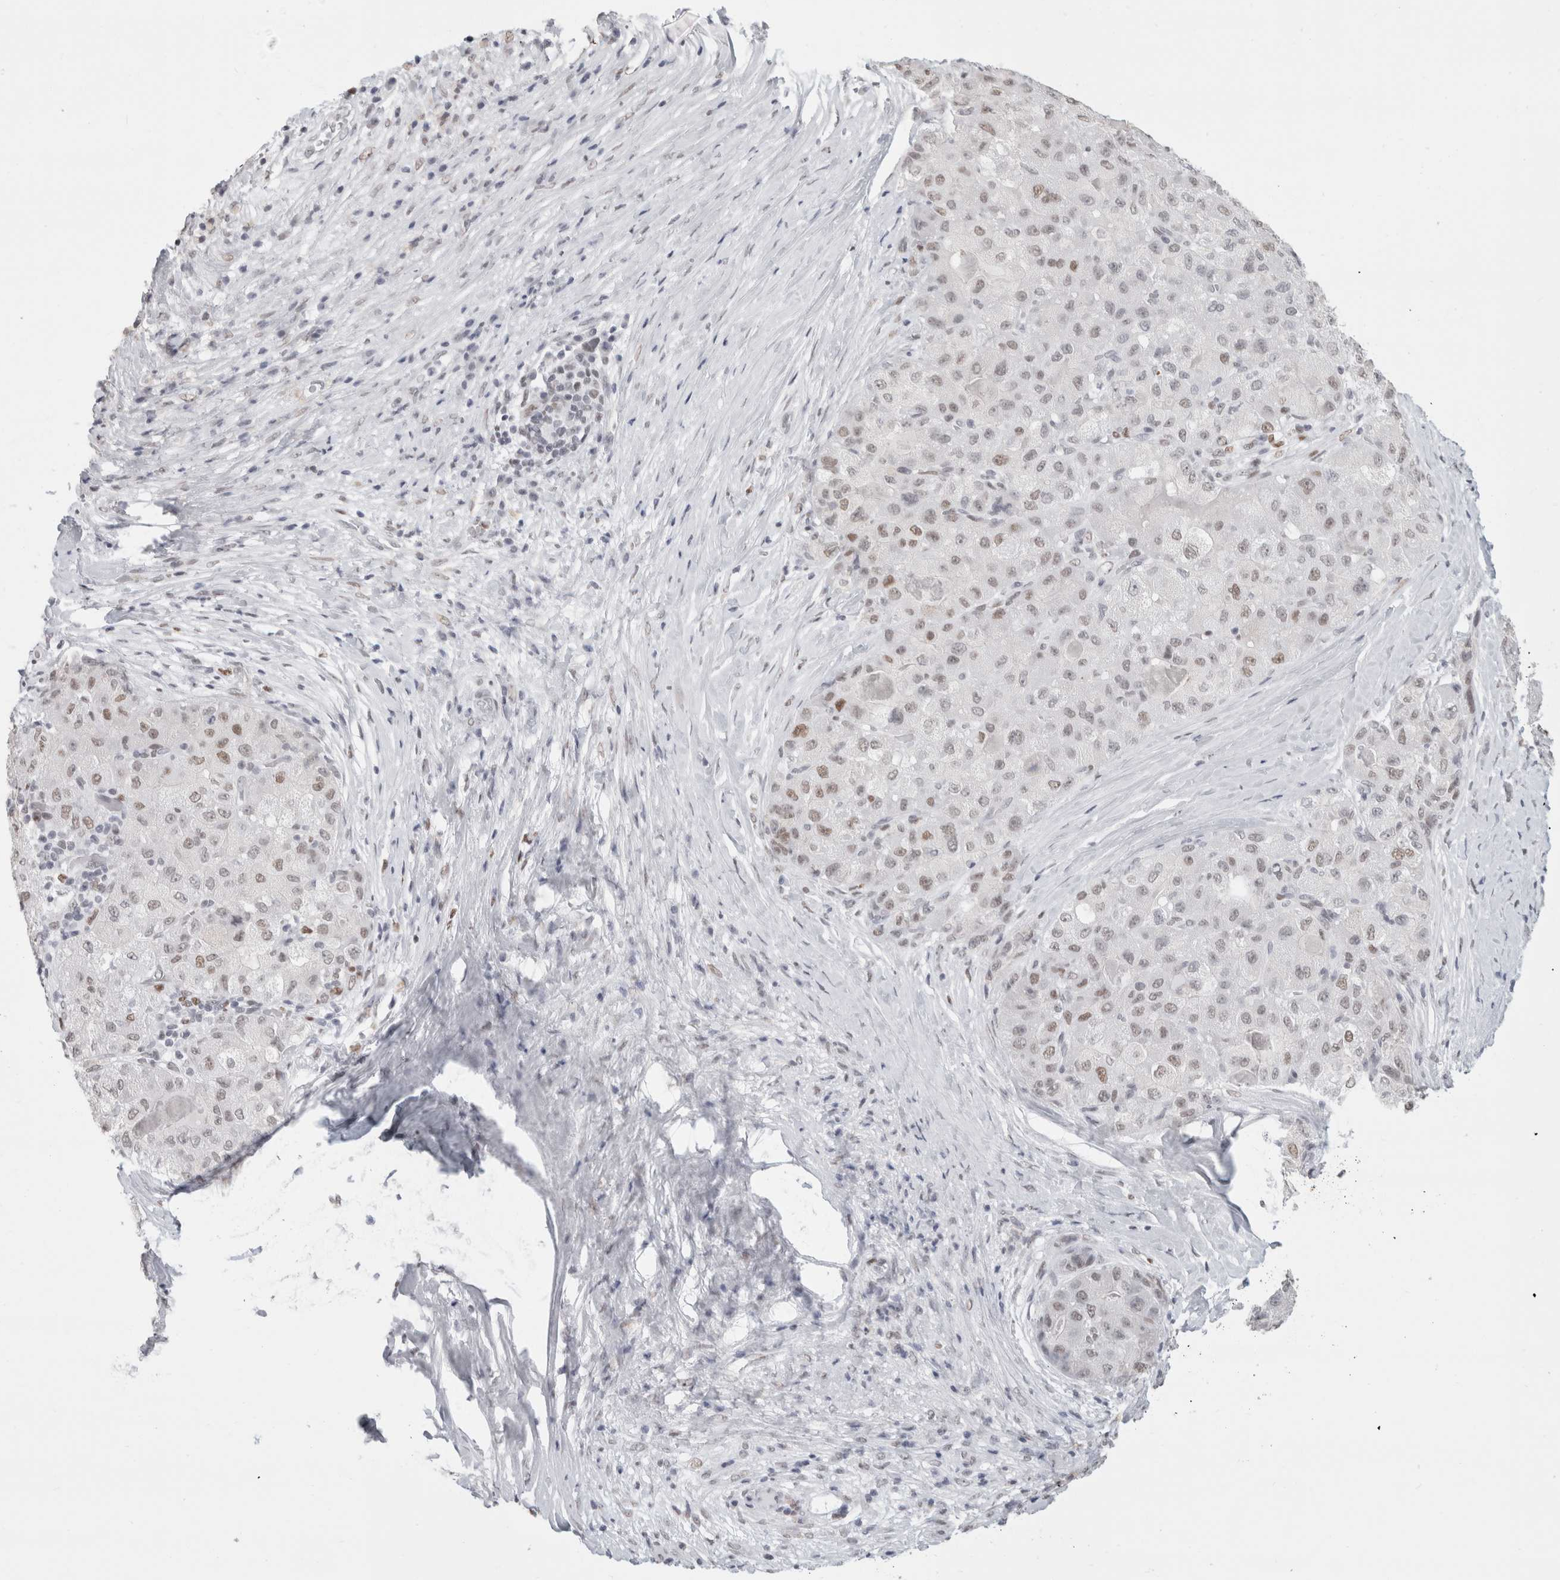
{"staining": {"intensity": "weak", "quantity": ">75%", "location": "nuclear"}, "tissue": "liver cancer", "cell_type": "Tumor cells", "image_type": "cancer", "snomed": [{"axis": "morphology", "description": "Carcinoma, Hepatocellular, NOS"}, {"axis": "topography", "description": "Liver"}], "caption": "High-magnification brightfield microscopy of liver cancer stained with DAB (3,3'-diaminobenzidine) (brown) and counterstained with hematoxylin (blue). tumor cells exhibit weak nuclear staining is identified in approximately>75% of cells.", "gene": "SMARCC1", "patient": {"sex": "male", "age": 80}}